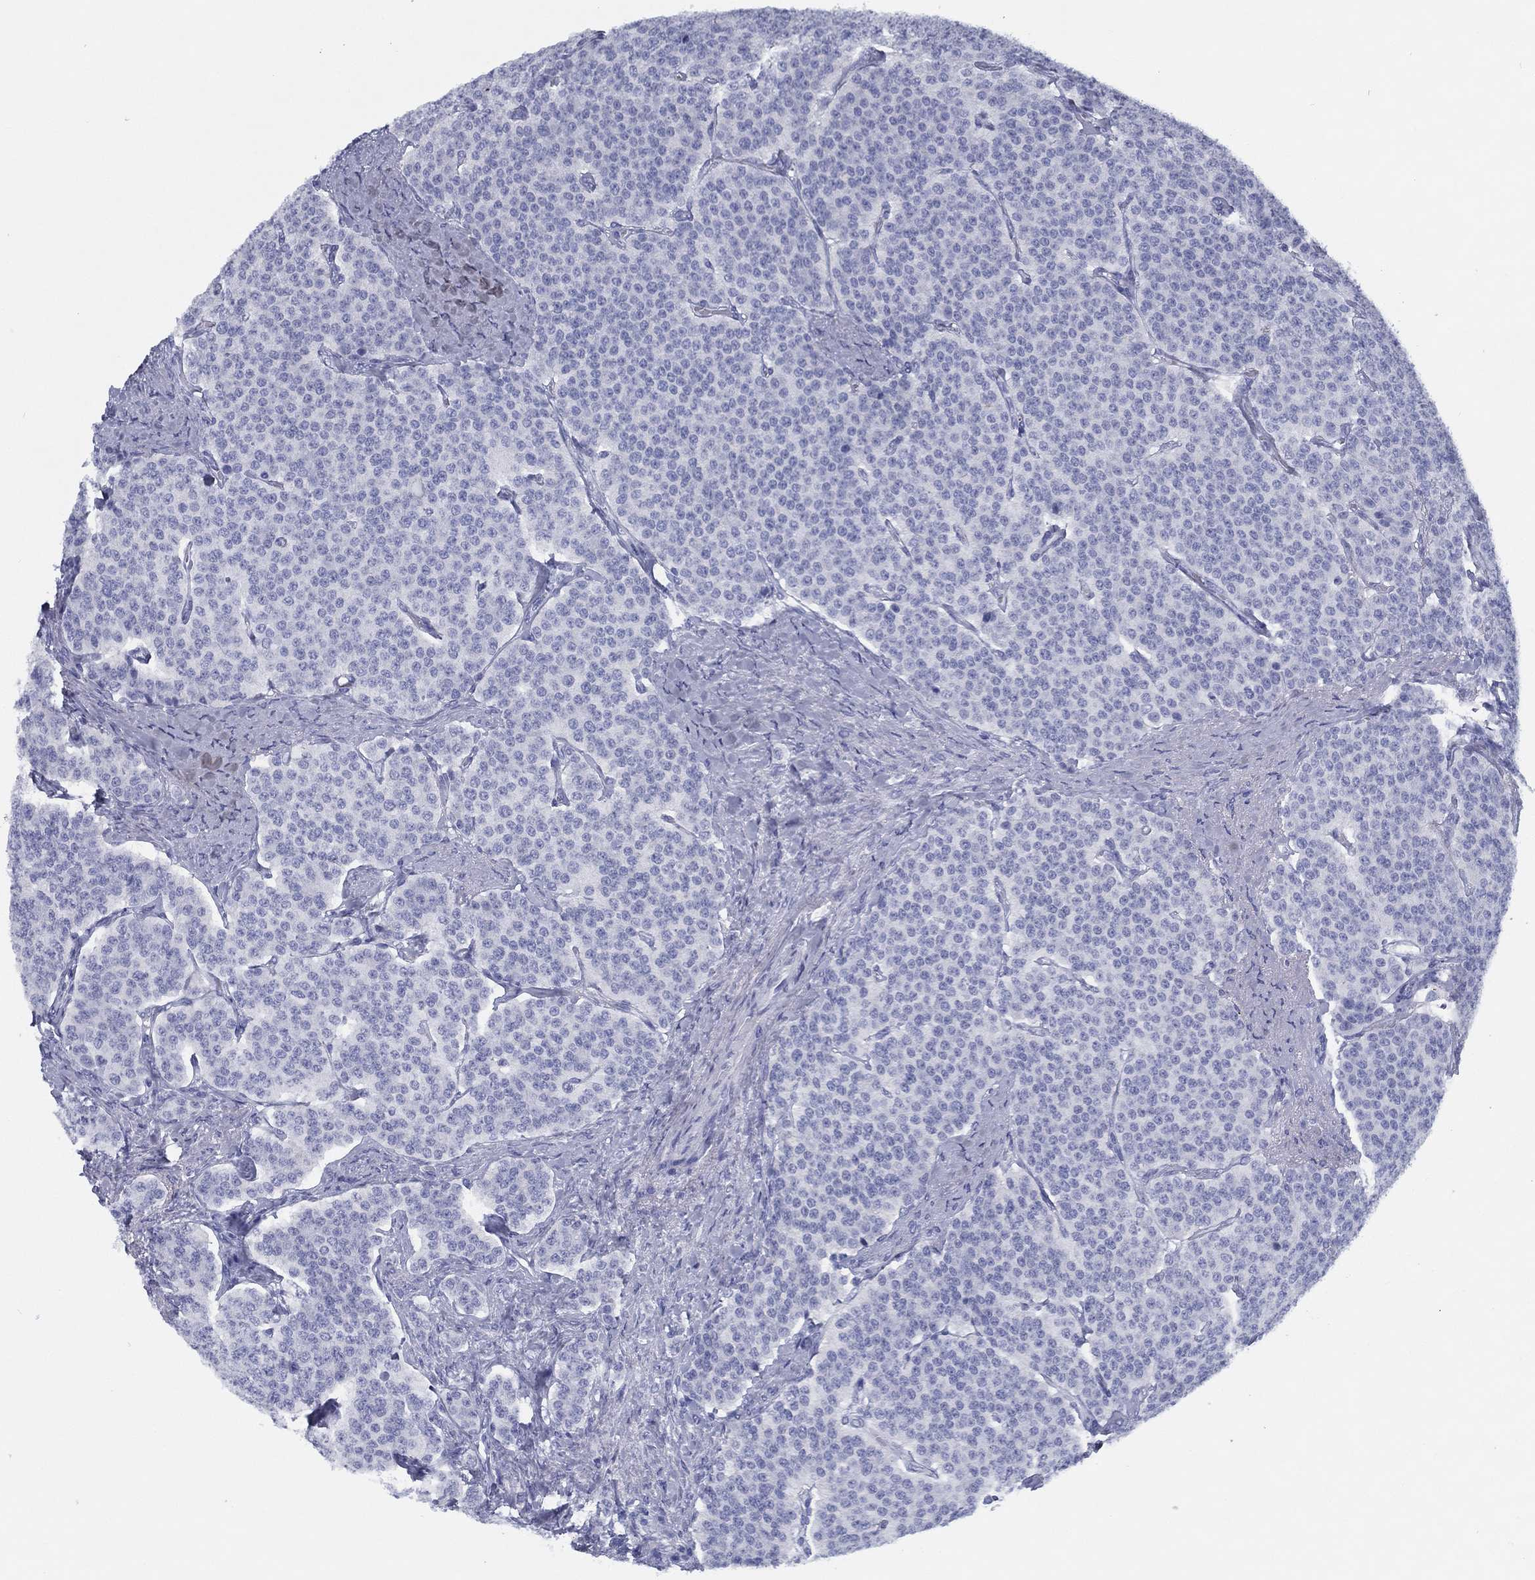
{"staining": {"intensity": "negative", "quantity": "none", "location": "none"}, "tissue": "carcinoid", "cell_type": "Tumor cells", "image_type": "cancer", "snomed": [{"axis": "morphology", "description": "Carcinoid, malignant, NOS"}, {"axis": "topography", "description": "Small intestine"}], "caption": "Image shows no protein expression in tumor cells of malignant carcinoid tissue.", "gene": "TMEM252", "patient": {"sex": "female", "age": 58}}